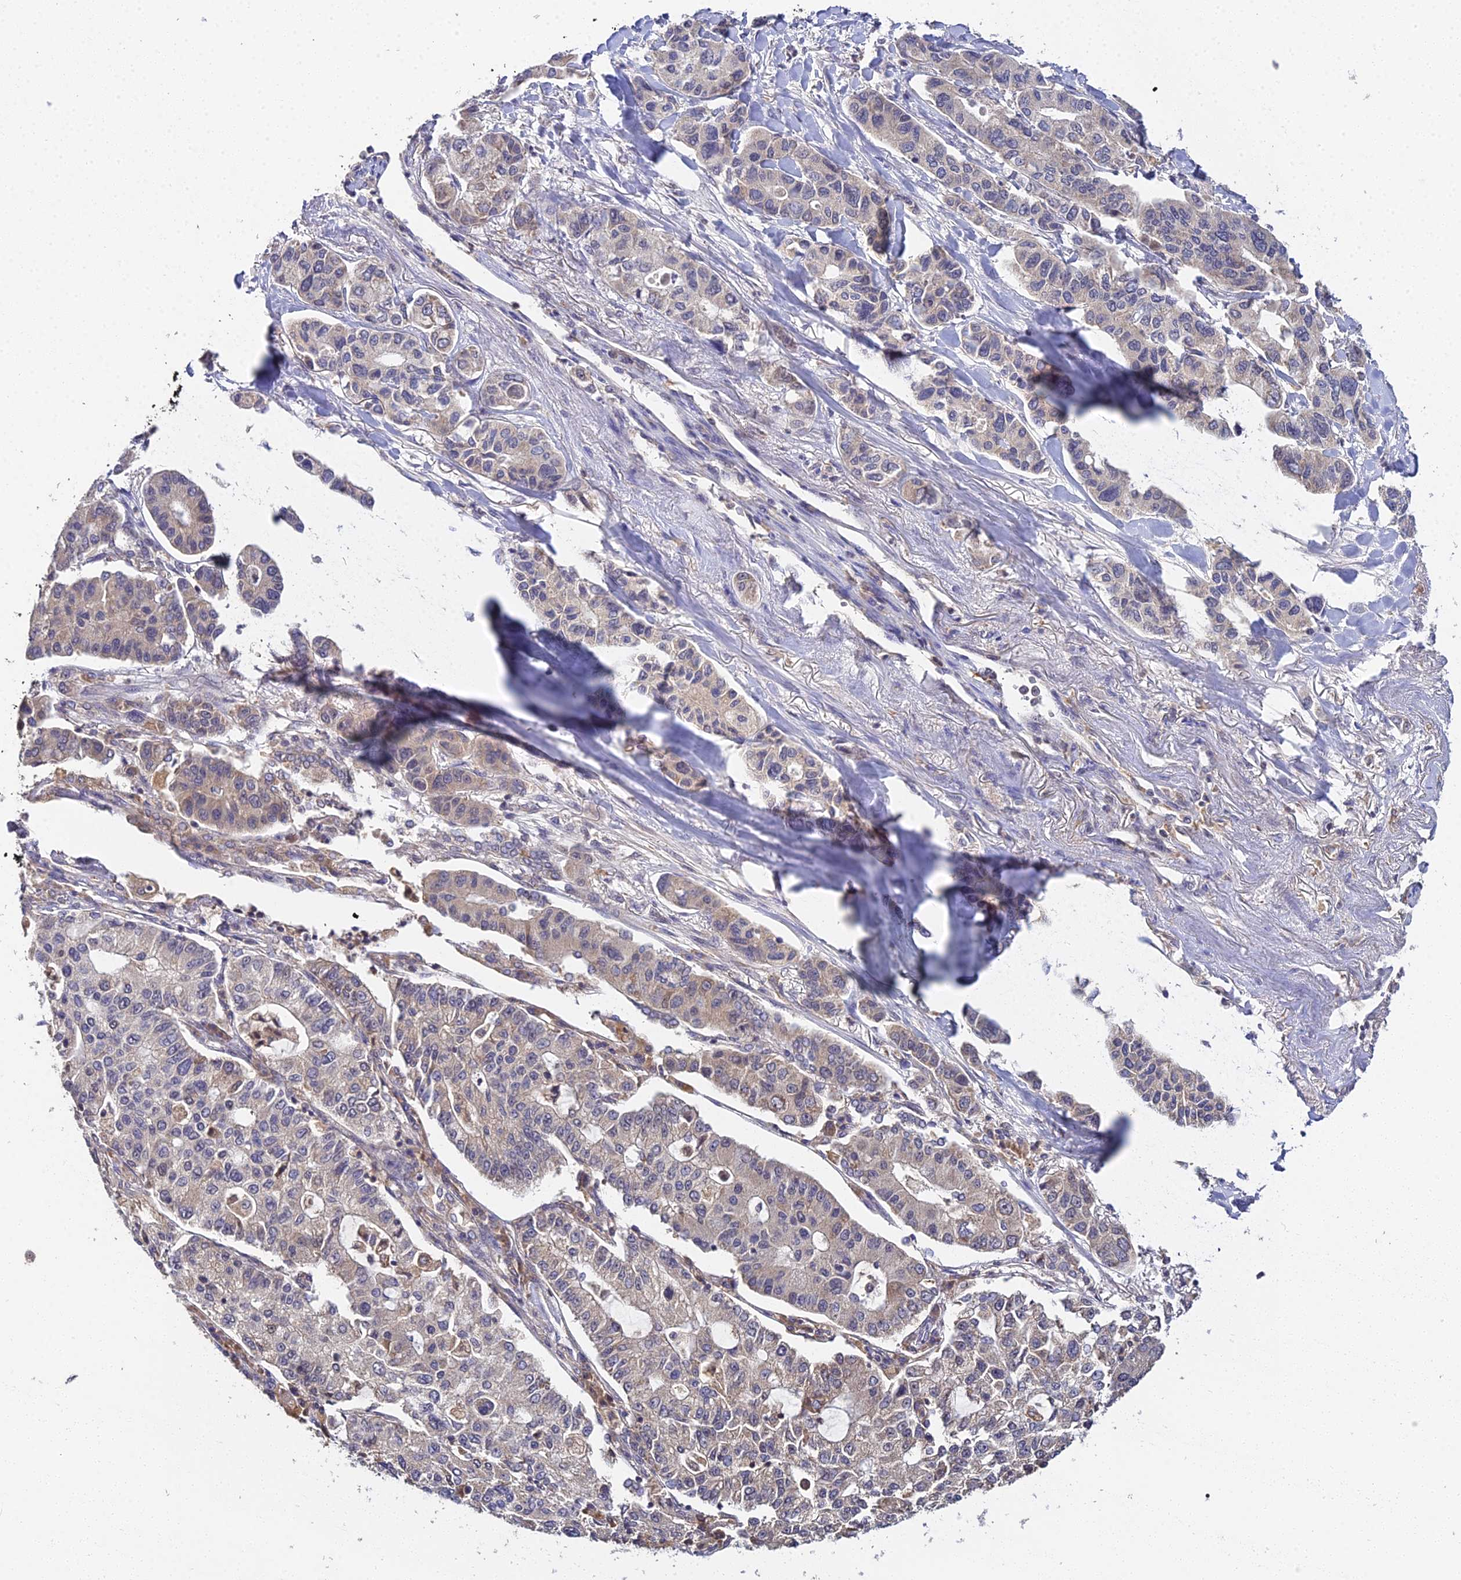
{"staining": {"intensity": "weak", "quantity": "<25%", "location": "cytoplasmic/membranous,nuclear"}, "tissue": "lung cancer", "cell_type": "Tumor cells", "image_type": "cancer", "snomed": [{"axis": "morphology", "description": "Adenocarcinoma, NOS"}, {"axis": "topography", "description": "Lung"}], "caption": "Immunohistochemistry of lung cancer reveals no staining in tumor cells.", "gene": "TPRX1", "patient": {"sex": "male", "age": 49}}